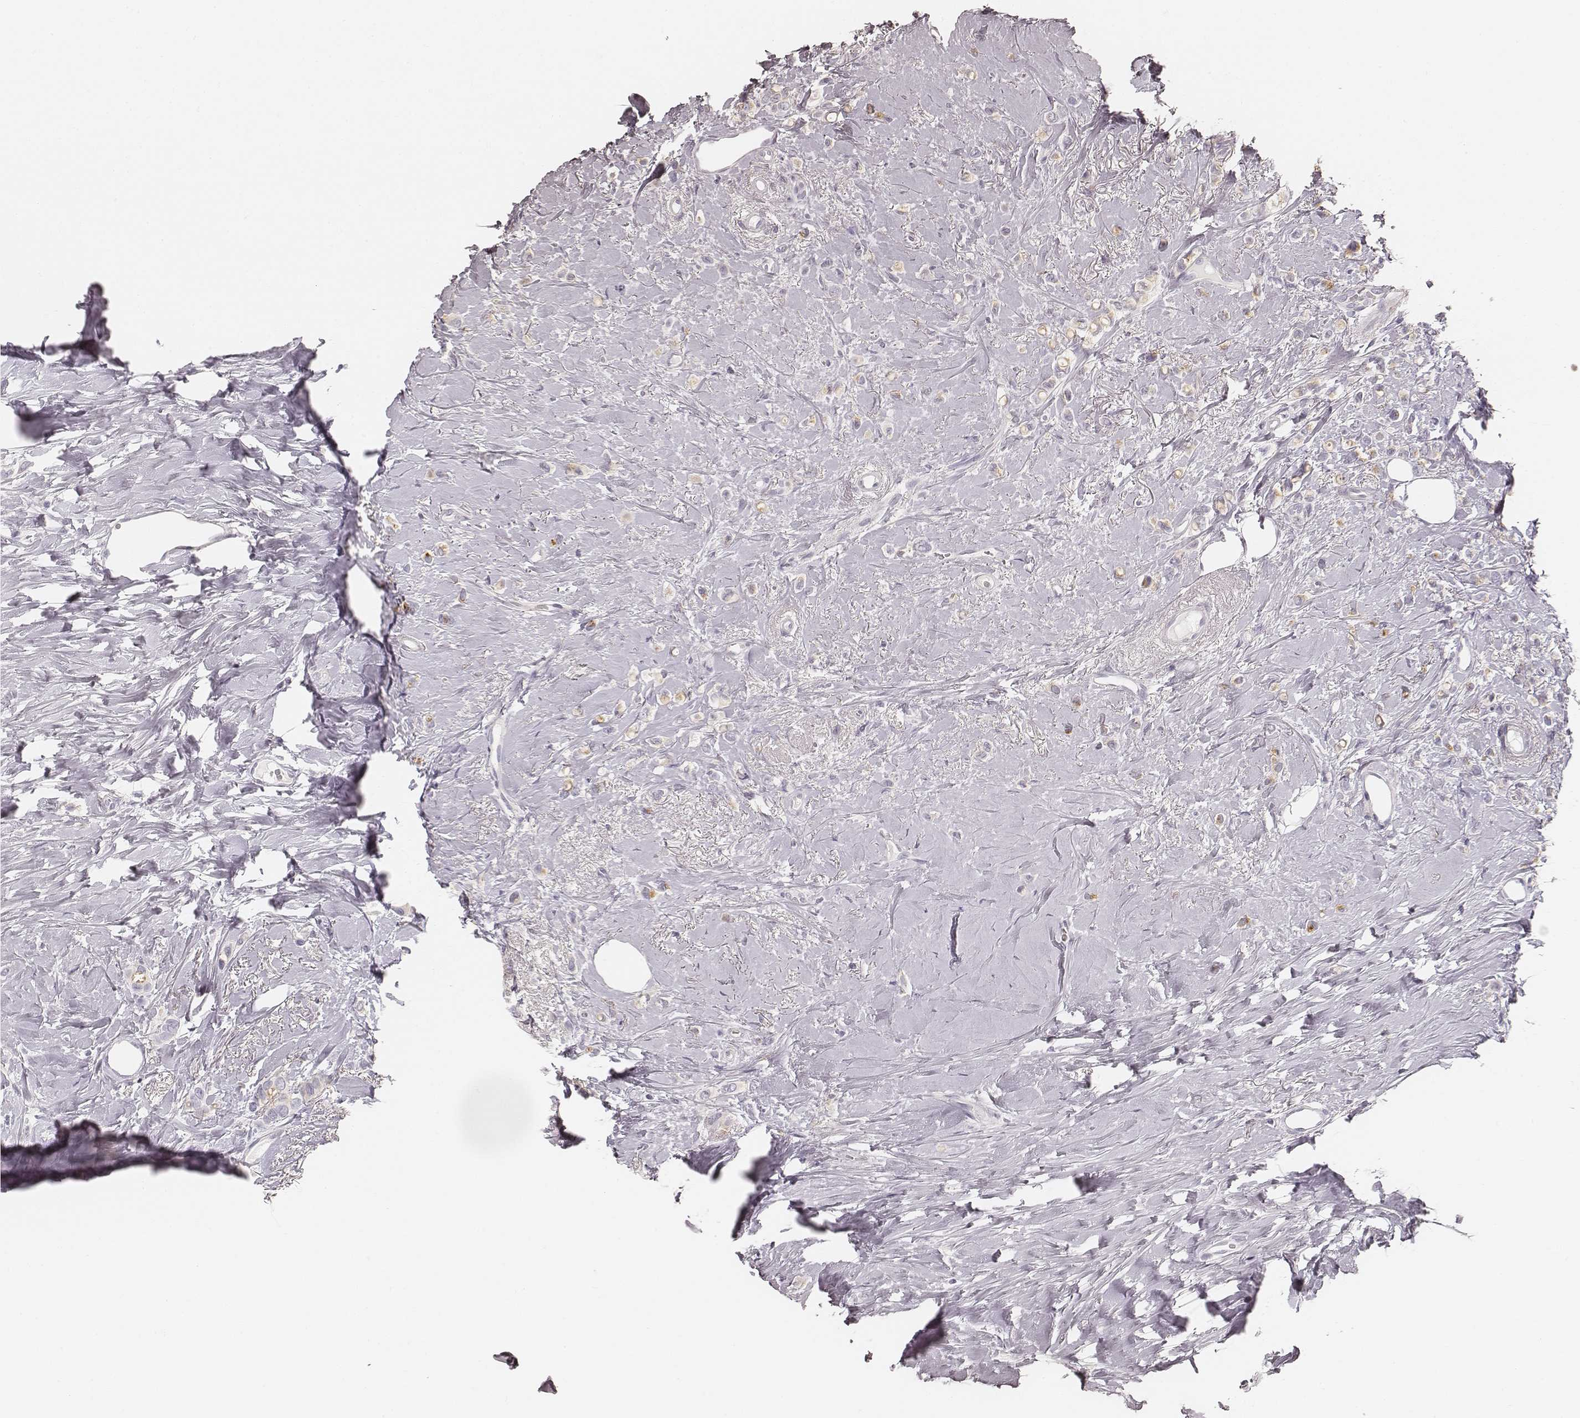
{"staining": {"intensity": "negative", "quantity": "none", "location": "none"}, "tissue": "breast cancer", "cell_type": "Tumor cells", "image_type": "cancer", "snomed": [{"axis": "morphology", "description": "Lobular carcinoma"}, {"axis": "topography", "description": "Breast"}], "caption": "Immunohistochemistry (IHC) photomicrograph of breast cancer (lobular carcinoma) stained for a protein (brown), which reveals no staining in tumor cells. (Immunohistochemistry (IHC), brightfield microscopy, high magnification).", "gene": "HNF4G", "patient": {"sex": "female", "age": 66}}